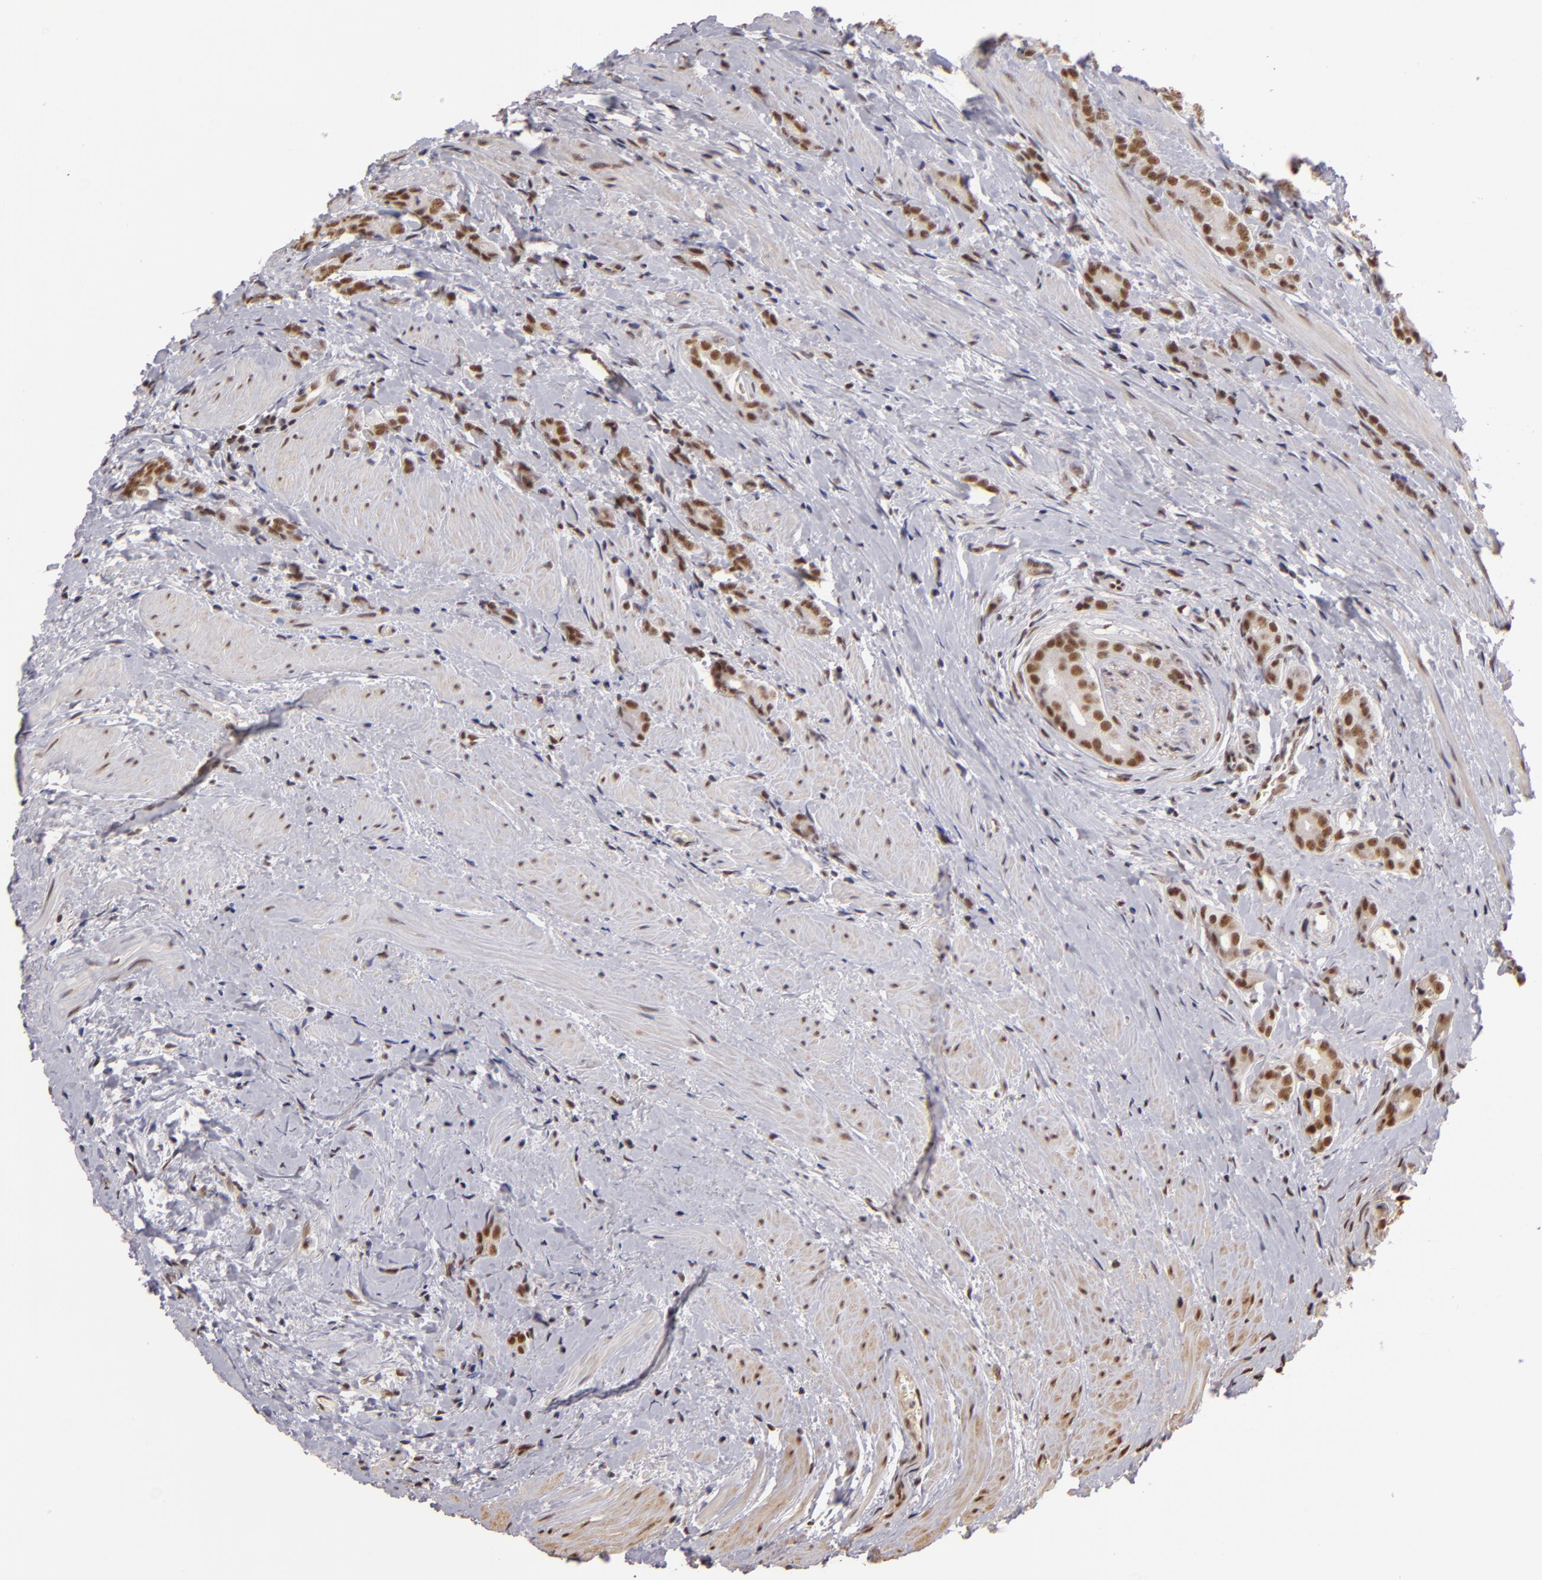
{"staining": {"intensity": "moderate", "quantity": ">75%", "location": "nuclear"}, "tissue": "prostate cancer", "cell_type": "Tumor cells", "image_type": "cancer", "snomed": [{"axis": "morphology", "description": "Adenocarcinoma, Medium grade"}, {"axis": "topography", "description": "Prostate"}], "caption": "This histopathology image demonstrates immunohistochemistry (IHC) staining of human prostate cancer, with medium moderate nuclear staining in approximately >75% of tumor cells.", "gene": "INTS6", "patient": {"sex": "male", "age": 59}}